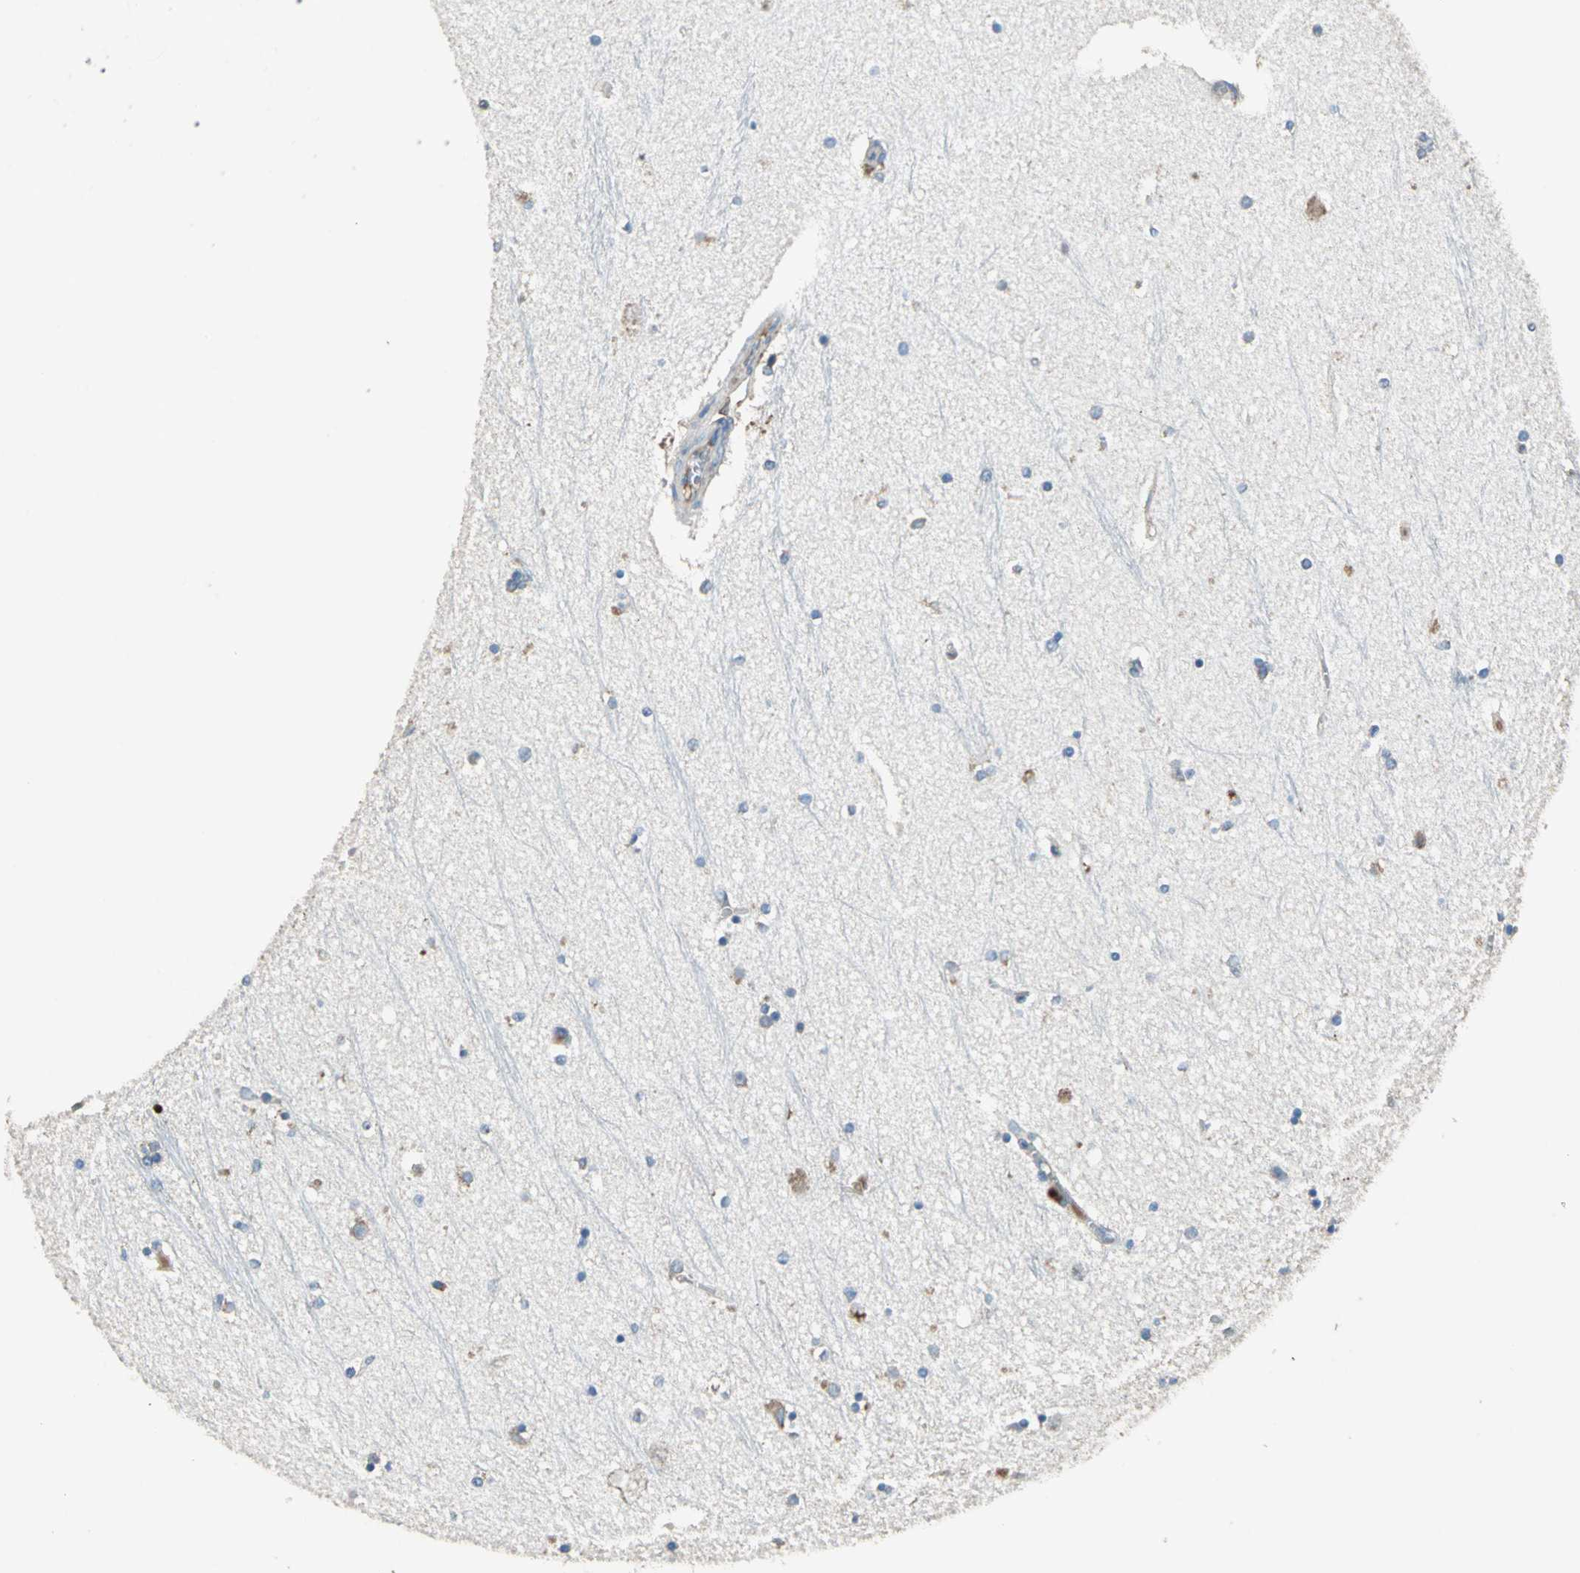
{"staining": {"intensity": "moderate", "quantity": "25%-75%", "location": "cytoplasmic/membranous"}, "tissue": "hippocampus", "cell_type": "Glial cells", "image_type": "normal", "snomed": [{"axis": "morphology", "description": "Normal tissue, NOS"}, {"axis": "topography", "description": "Hippocampus"}], "caption": "Protein expression analysis of benign hippocampus demonstrates moderate cytoplasmic/membranous expression in about 25%-75% of glial cells.", "gene": "HEPH", "patient": {"sex": "female", "age": 54}}